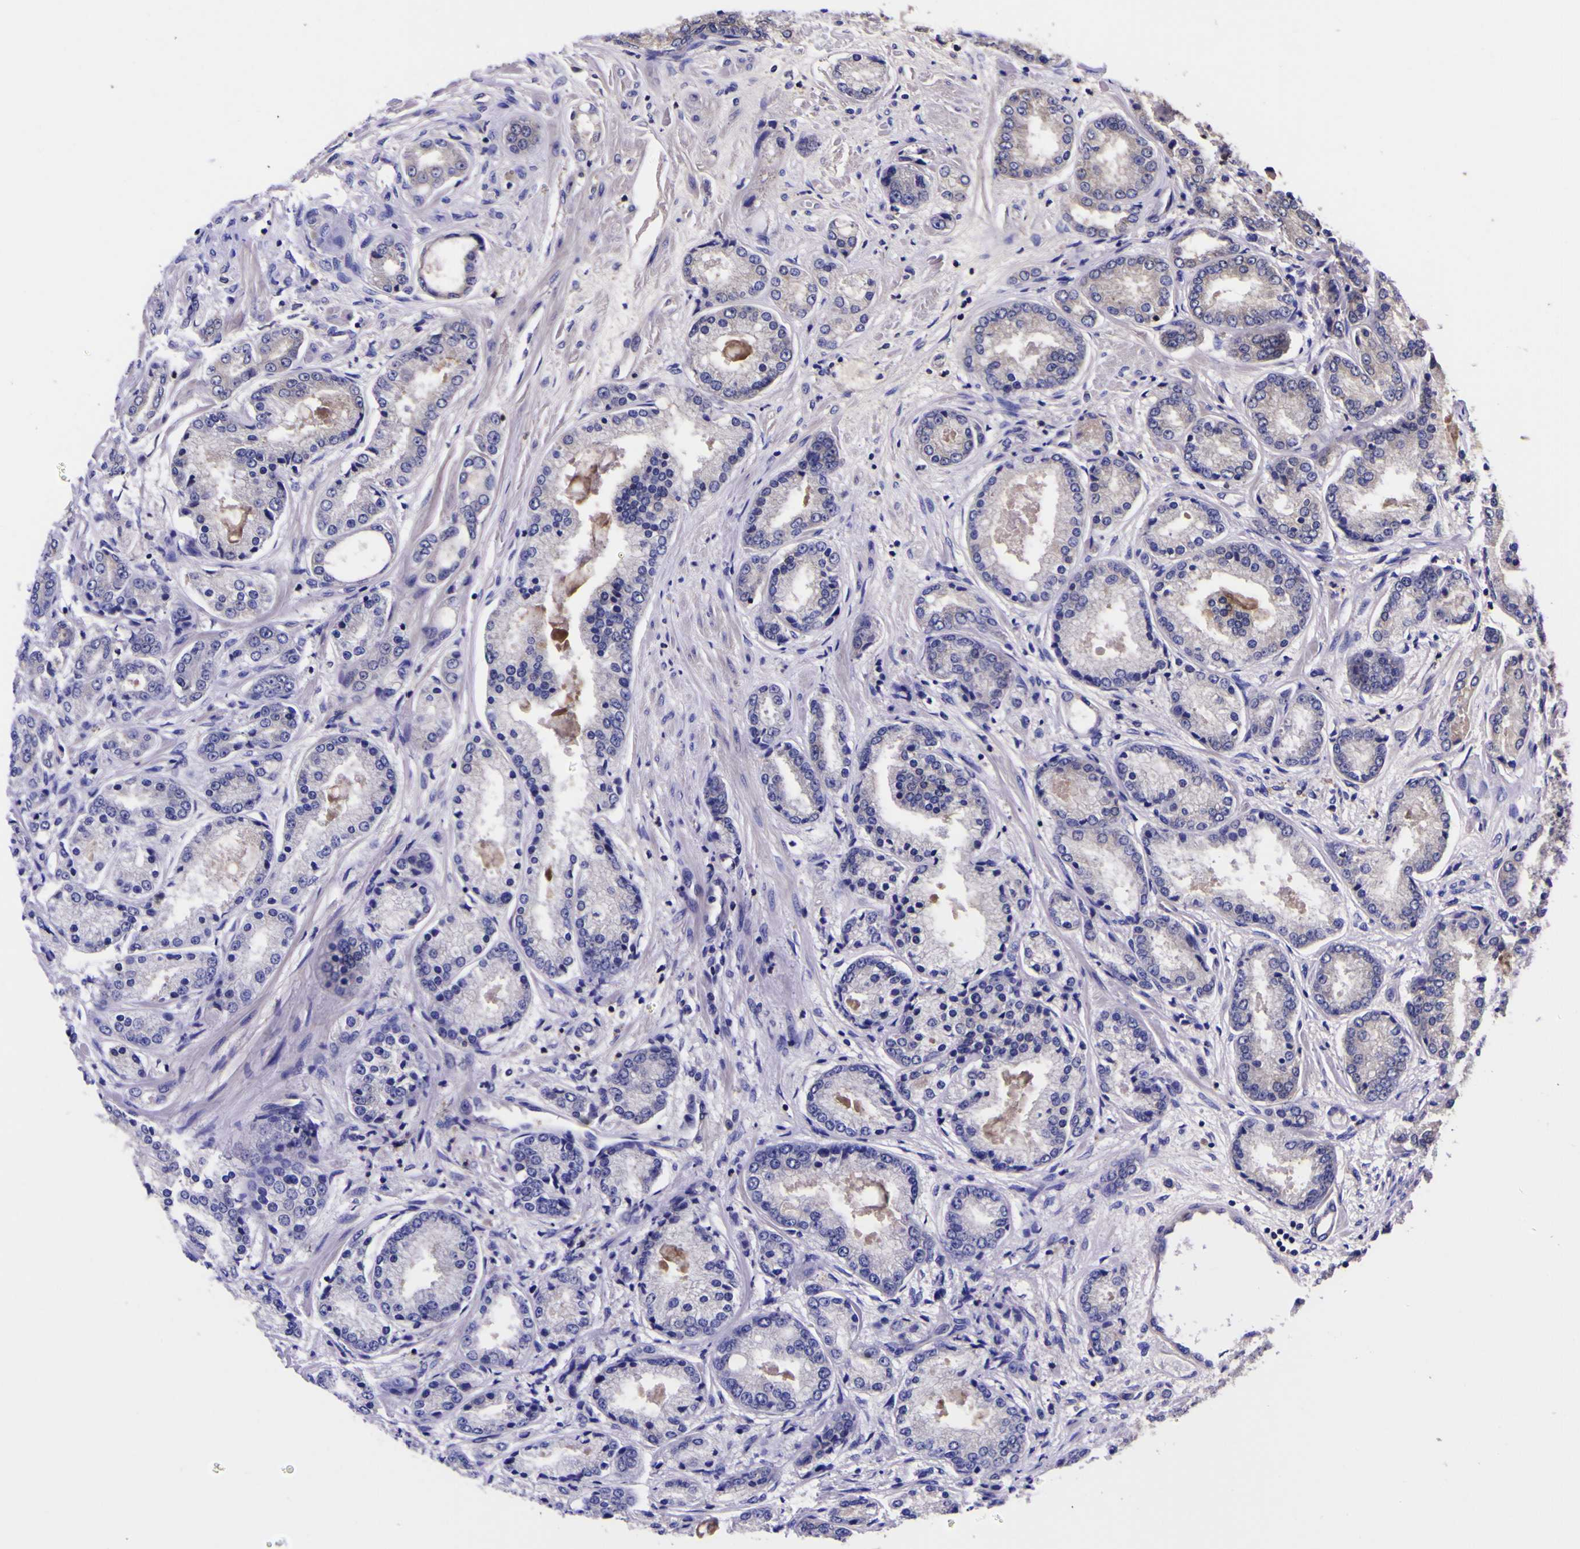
{"staining": {"intensity": "negative", "quantity": "none", "location": "none"}, "tissue": "prostate cancer", "cell_type": "Tumor cells", "image_type": "cancer", "snomed": [{"axis": "morphology", "description": "Adenocarcinoma, High grade"}, {"axis": "topography", "description": "Prostate"}], "caption": "Photomicrograph shows no significant protein positivity in tumor cells of prostate adenocarcinoma (high-grade).", "gene": "MAPK14", "patient": {"sex": "male", "age": 59}}